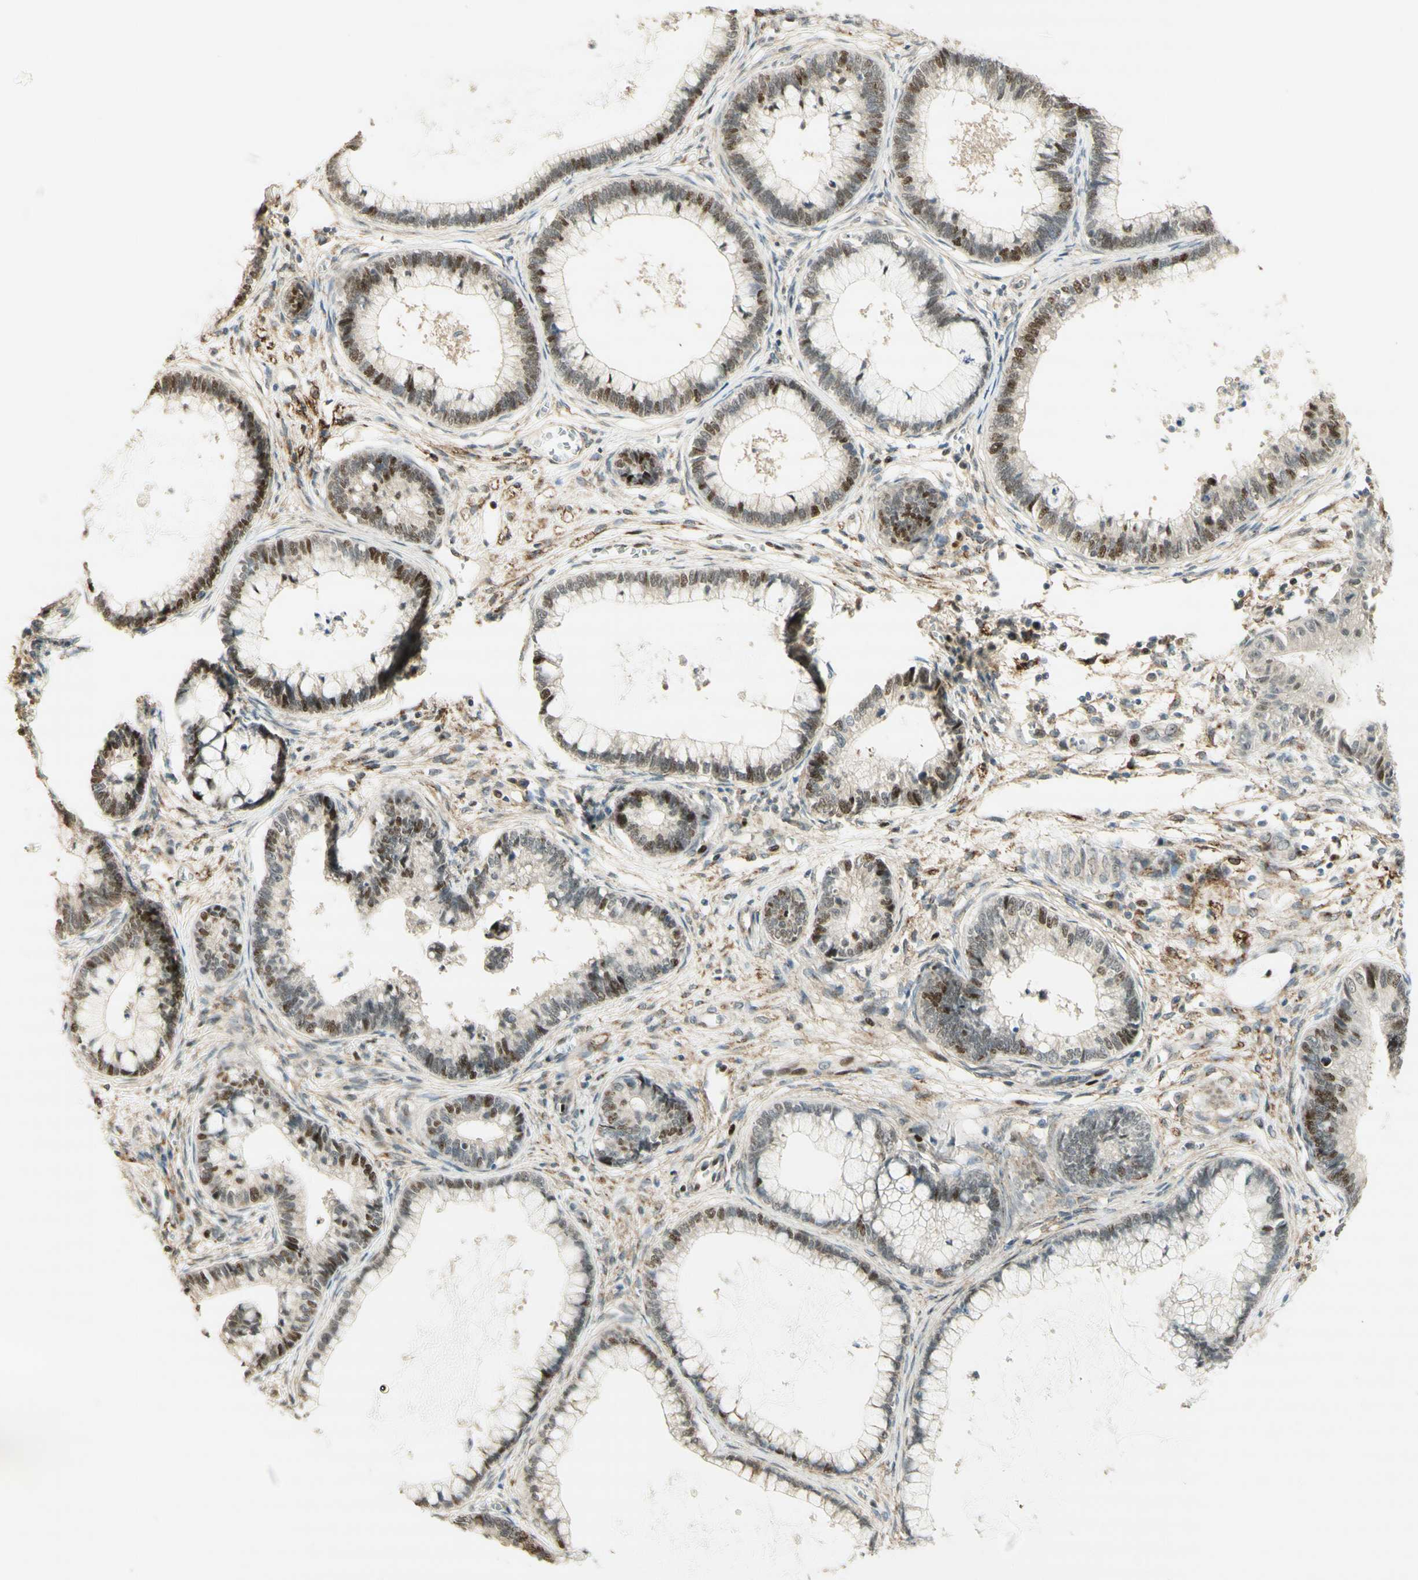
{"staining": {"intensity": "moderate", "quantity": ">75%", "location": "nuclear"}, "tissue": "cervical cancer", "cell_type": "Tumor cells", "image_type": "cancer", "snomed": [{"axis": "morphology", "description": "Adenocarcinoma, NOS"}, {"axis": "topography", "description": "Cervix"}], "caption": "Adenocarcinoma (cervical) was stained to show a protein in brown. There is medium levels of moderate nuclear positivity in approximately >75% of tumor cells.", "gene": "FOXP1", "patient": {"sex": "female", "age": 44}}